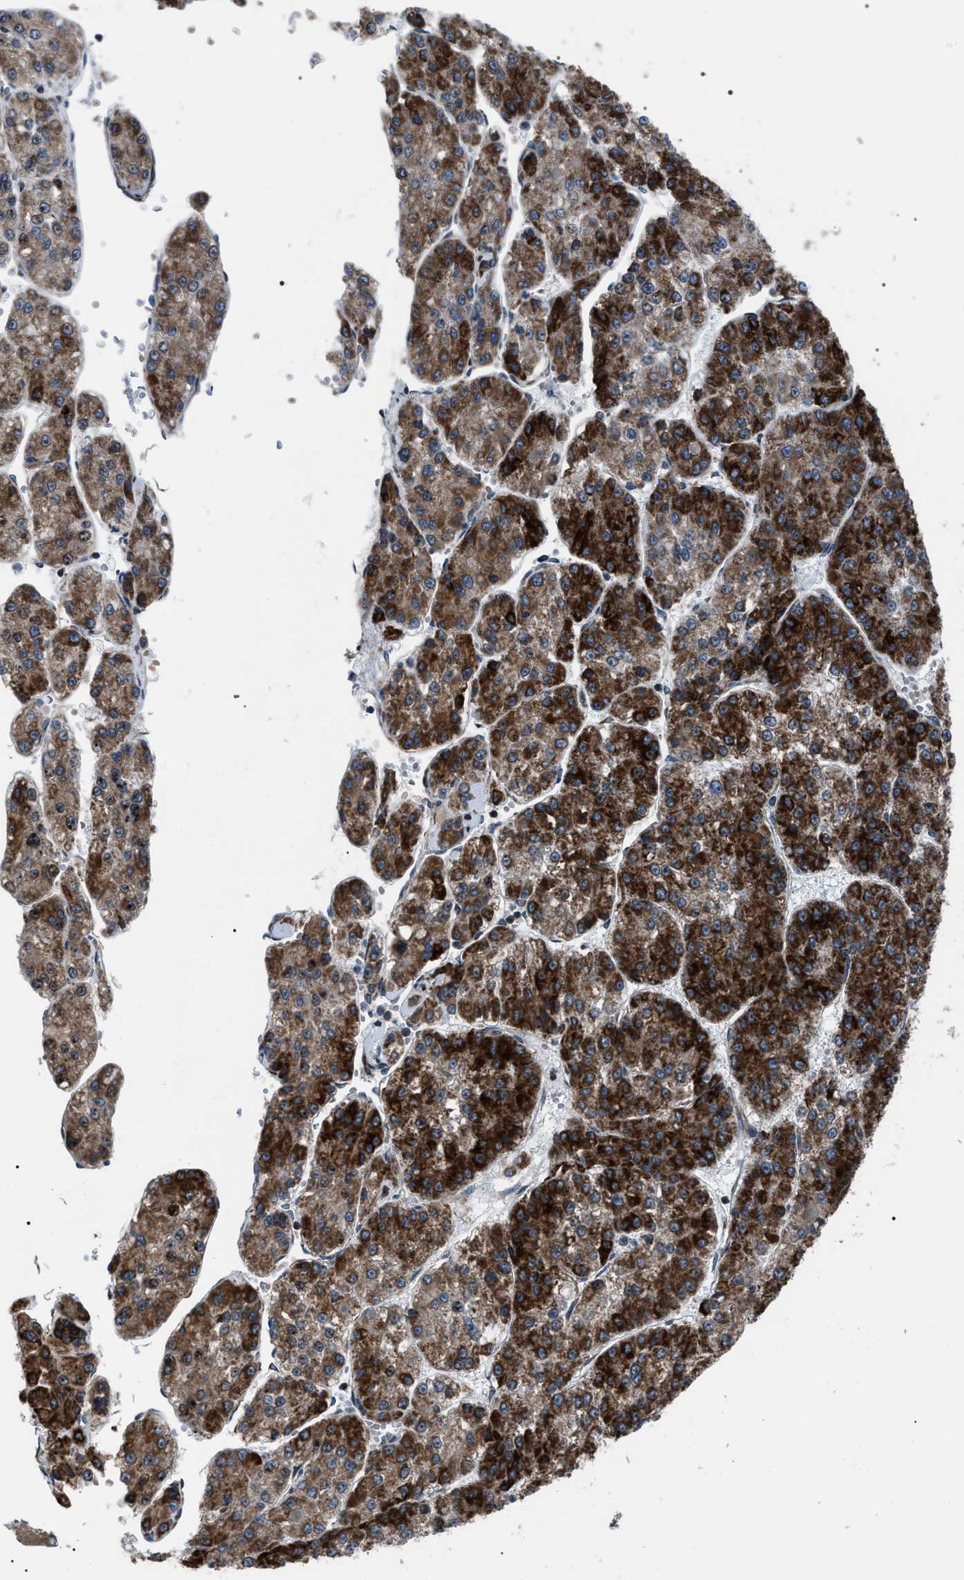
{"staining": {"intensity": "strong", "quantity": ">75%", "location": "cytoplasmic/membranous"}, "tissue": "liver cancer", "cell_type": "Tumor cells", "image_type": "cancer", "snomed": [{"axis": "morphology", "description": "Carcinoma, Hepatocellular, NOS"}, {"axis": "topography", "description": "Liver"}], "caption": "Liver hepatocellular carcinoma tissue demonstrates strong cytoplasmic/membranous staining in about >75% of tumor cells, visualized by immunohistochemistry. Using DAB (brown) and hematoxylin (blue) stains, captured at high magnification using brightfield microscopy.", "gene": "AGO2", "patient": {"sex": "female", "age": 73}}